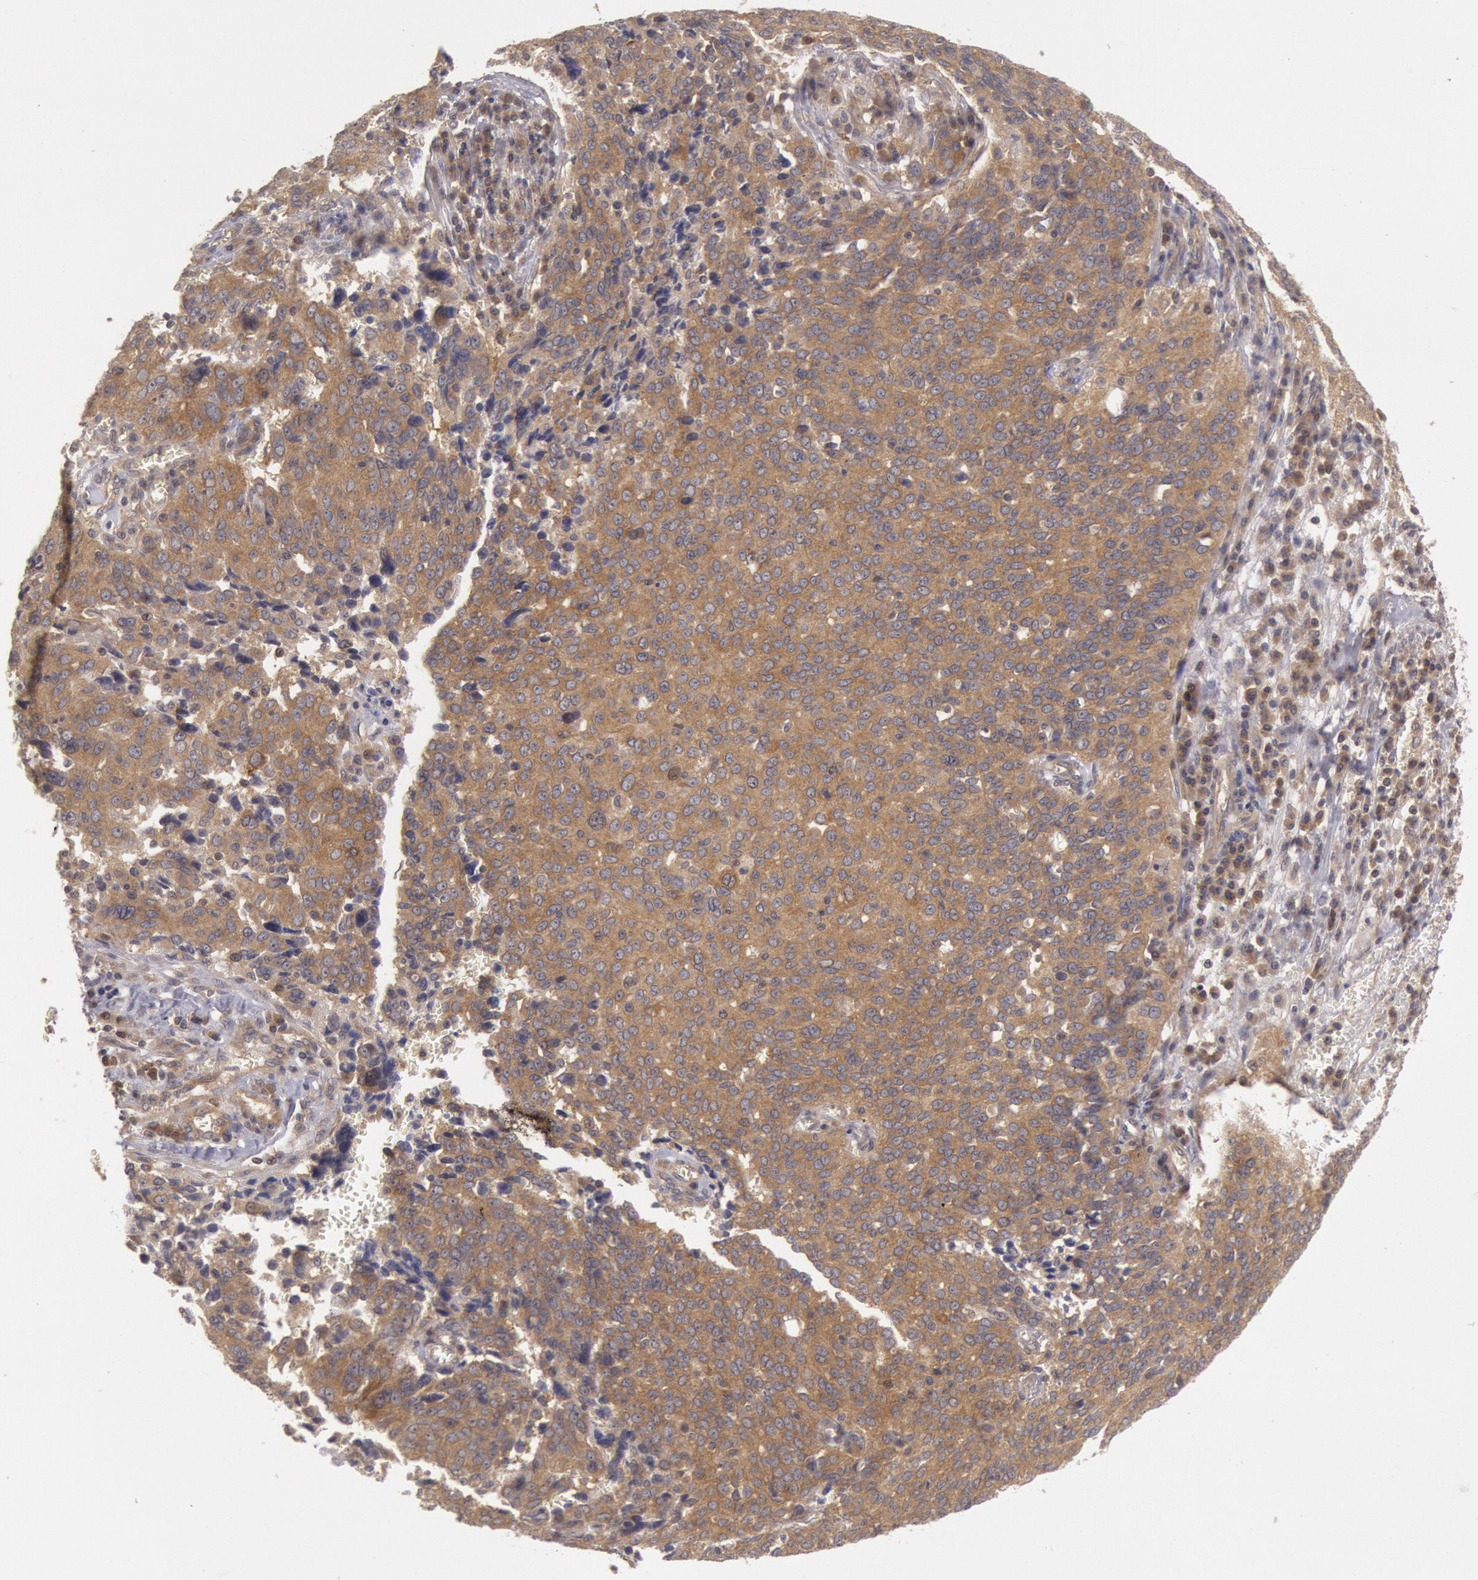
{"staining": {"intensity": "moderate", "quantity": ">75%", "location": "cytoplasmic/membranous"}, "tissue": "ovarian cancer", "cell_type": "Tumor cells", "image_type": "cancer", "snomed": [{"axis": "morphology", "description": "Carcinoma, endometroid"}, {"axis": "topography", "description": "Ovary"}], "caption": "Moderate cytoplasmic/membranous expression for a protein is seen in approximately >75% of tumor cells of endometroid carcinoma (ovarian) using IHC.", "gene": "BRAF", "patient": {"sex": "female", "age": 75}}